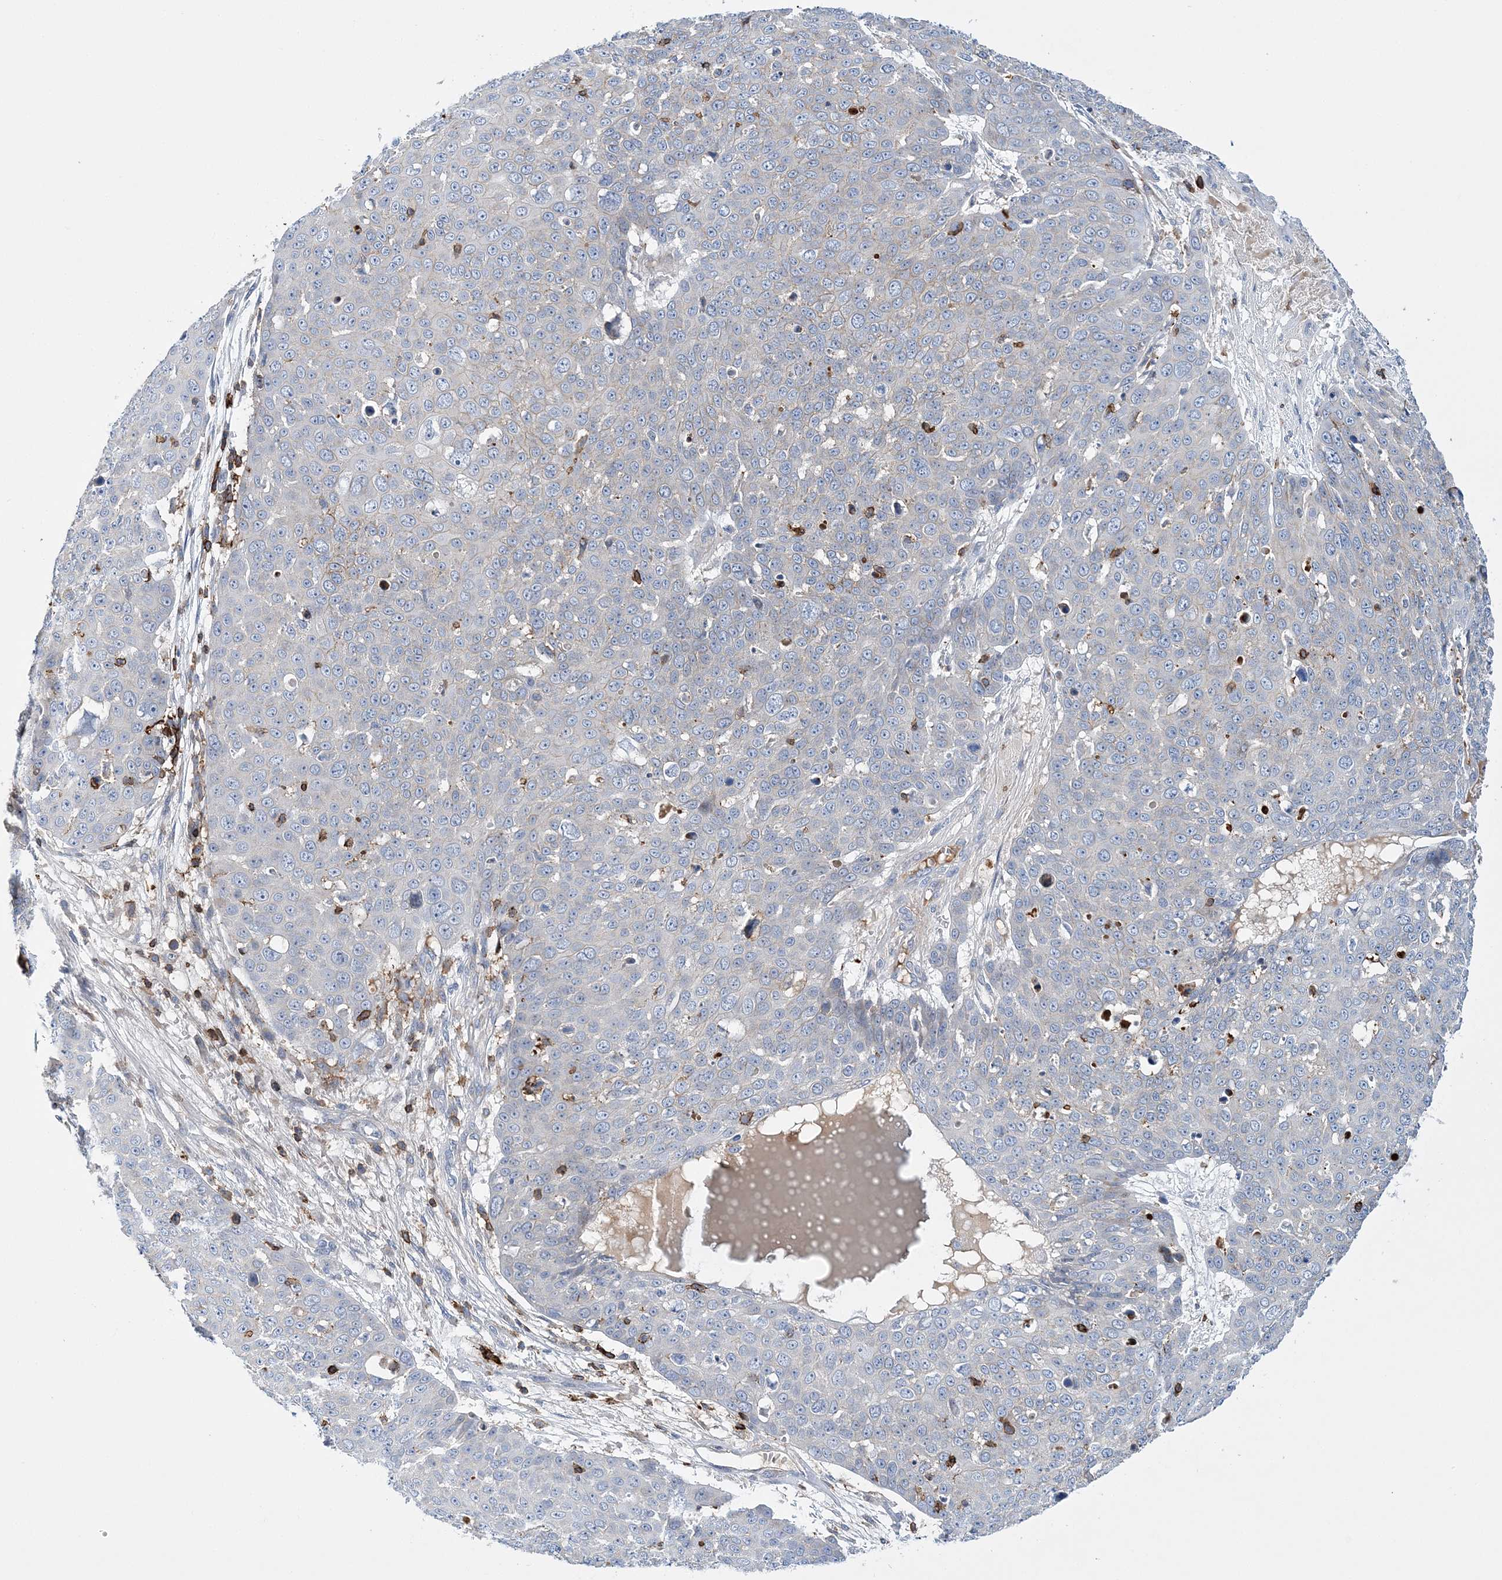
{"staining": {"intensity": "moderate", "quantity": "<25%", "location": "cytoplasmic/membranous"}, "tissue": "skin cancer", "cell_type": "Tumor cells", "image_type": "cancer", "snomed": [{"axis": "morphology", "description": "Squamous cell carcinoma, NOS"}, {"axis": "topography", "description": "Skin"}], "caption": "Immunohistochemistry (IHC) image of squamous cell carcinoma (skin) stained for a protein (brown), which displays low levels of moderate cytoplasmic/membranous positivity in about <25% of tumor cells.", "gene": "PRMT9", "patient": {"sex": "male", "age": 71}}